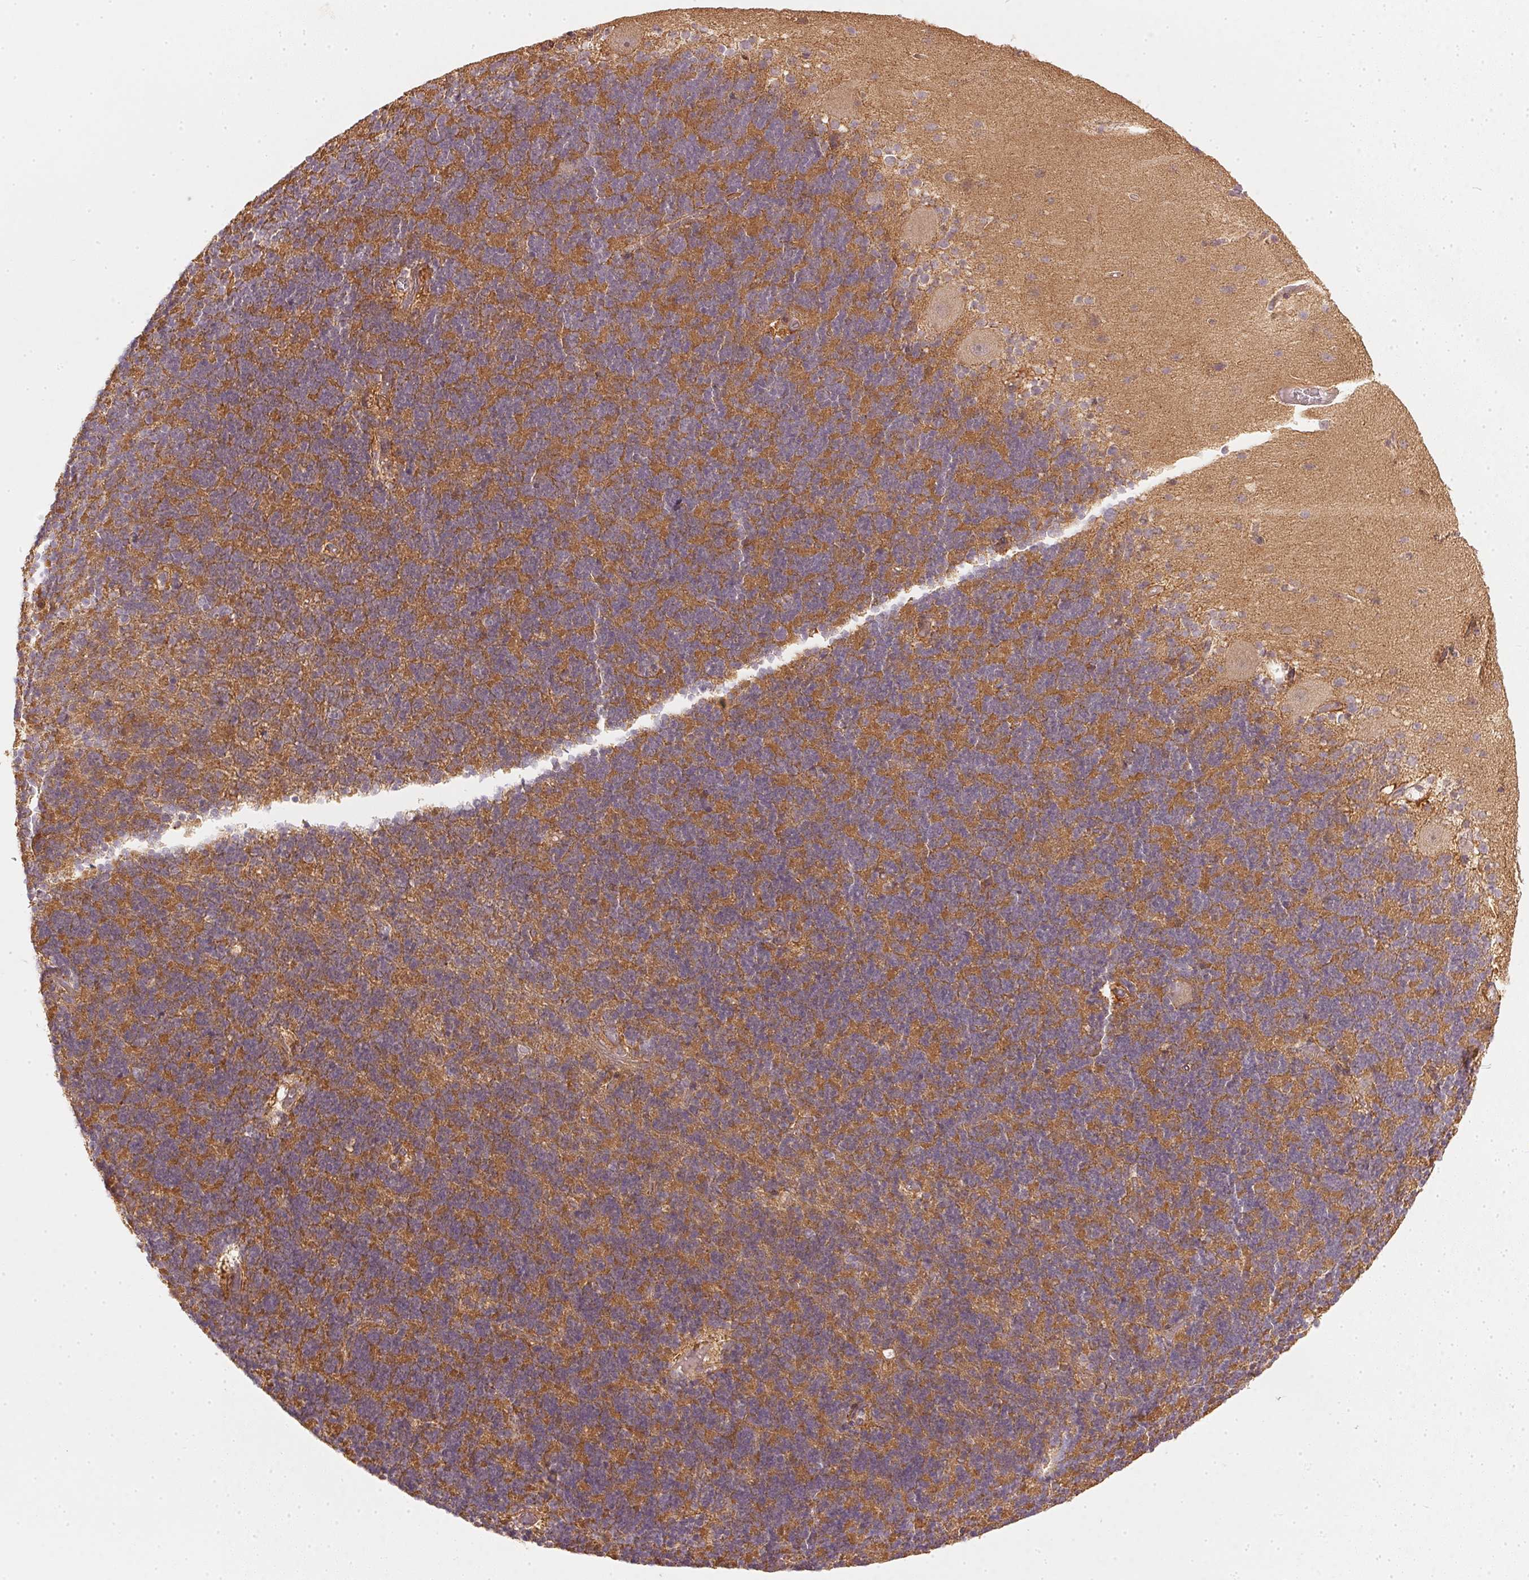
{"staining": {"intensity": "moderate", "quantity": "25%-75%", "location": "cytoplasmic/membranous"}, "tissue": "cerebellum", "cell_type": "Cells in granular layer", "image_type": "normal", "snomed": [{"axis": "morphology", "description": "Normal tissue, NOS"}, {"axis": "topography", "description": "Cerebellum"}], "caption": "A photomicrograph of cerebellum stained for a protein shows moderate cytoplasmic/membranous brown staining in cells in granular layer.", "gene": "NADK2", "patient": {"sex": "male", "age": 70}}